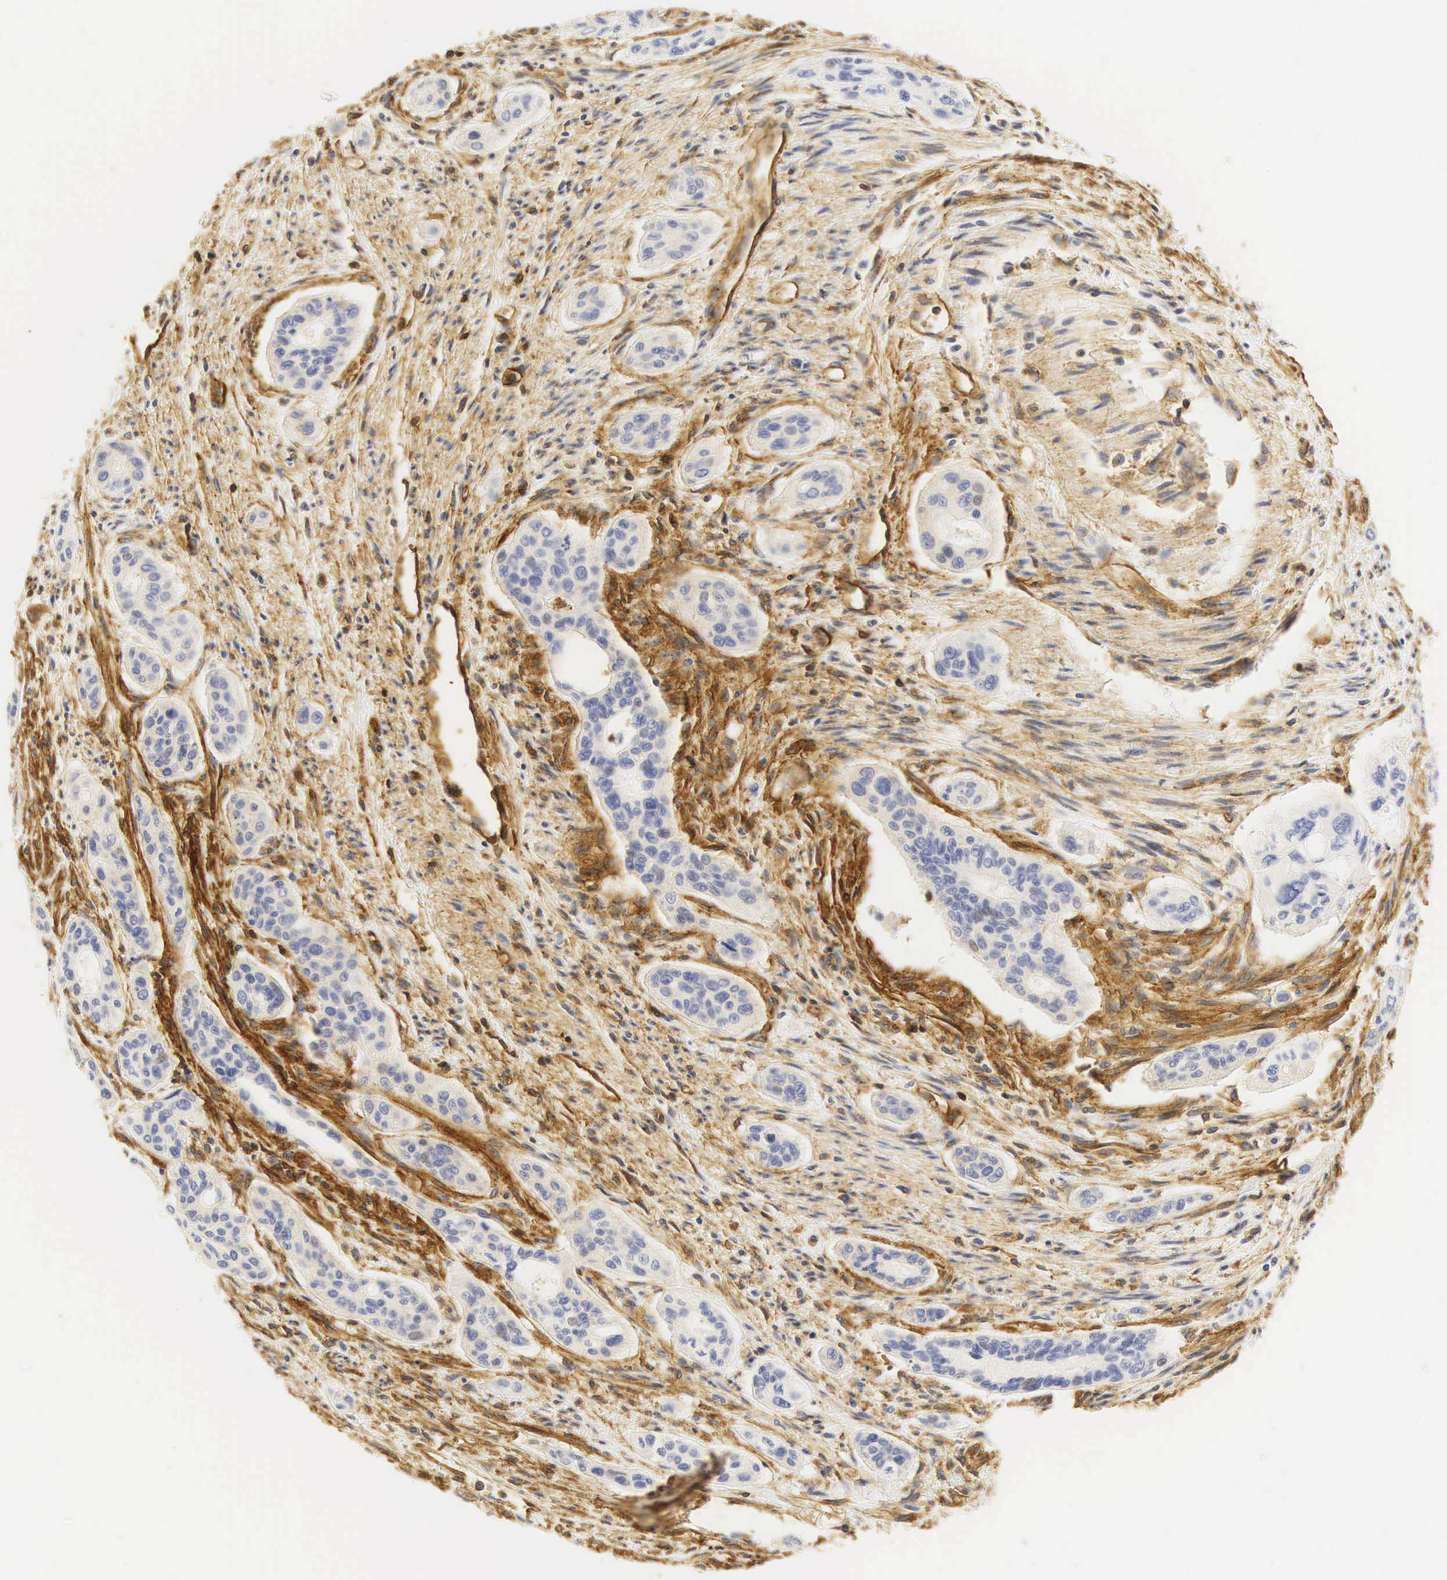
{"staining": {"intensity": "negative", "quantity": "none", "location": "none"}, "tissue": "pancreatic cancer", "cell_type": "Tumor cells", "image_type": "cancer", "snomed": [{"axis": "morphology", "description": "Adenocarcinoma, NOS"}, {"axis": "topography", "description": "Pancreas"}], "caption": "A high-resolution micrograph shows IHC staining of pancreatic adenocarcinoma, which reveals no significant staining in tumor cells.", "gene": "CD99", "patient": {"sex": "male", "age": 77}}